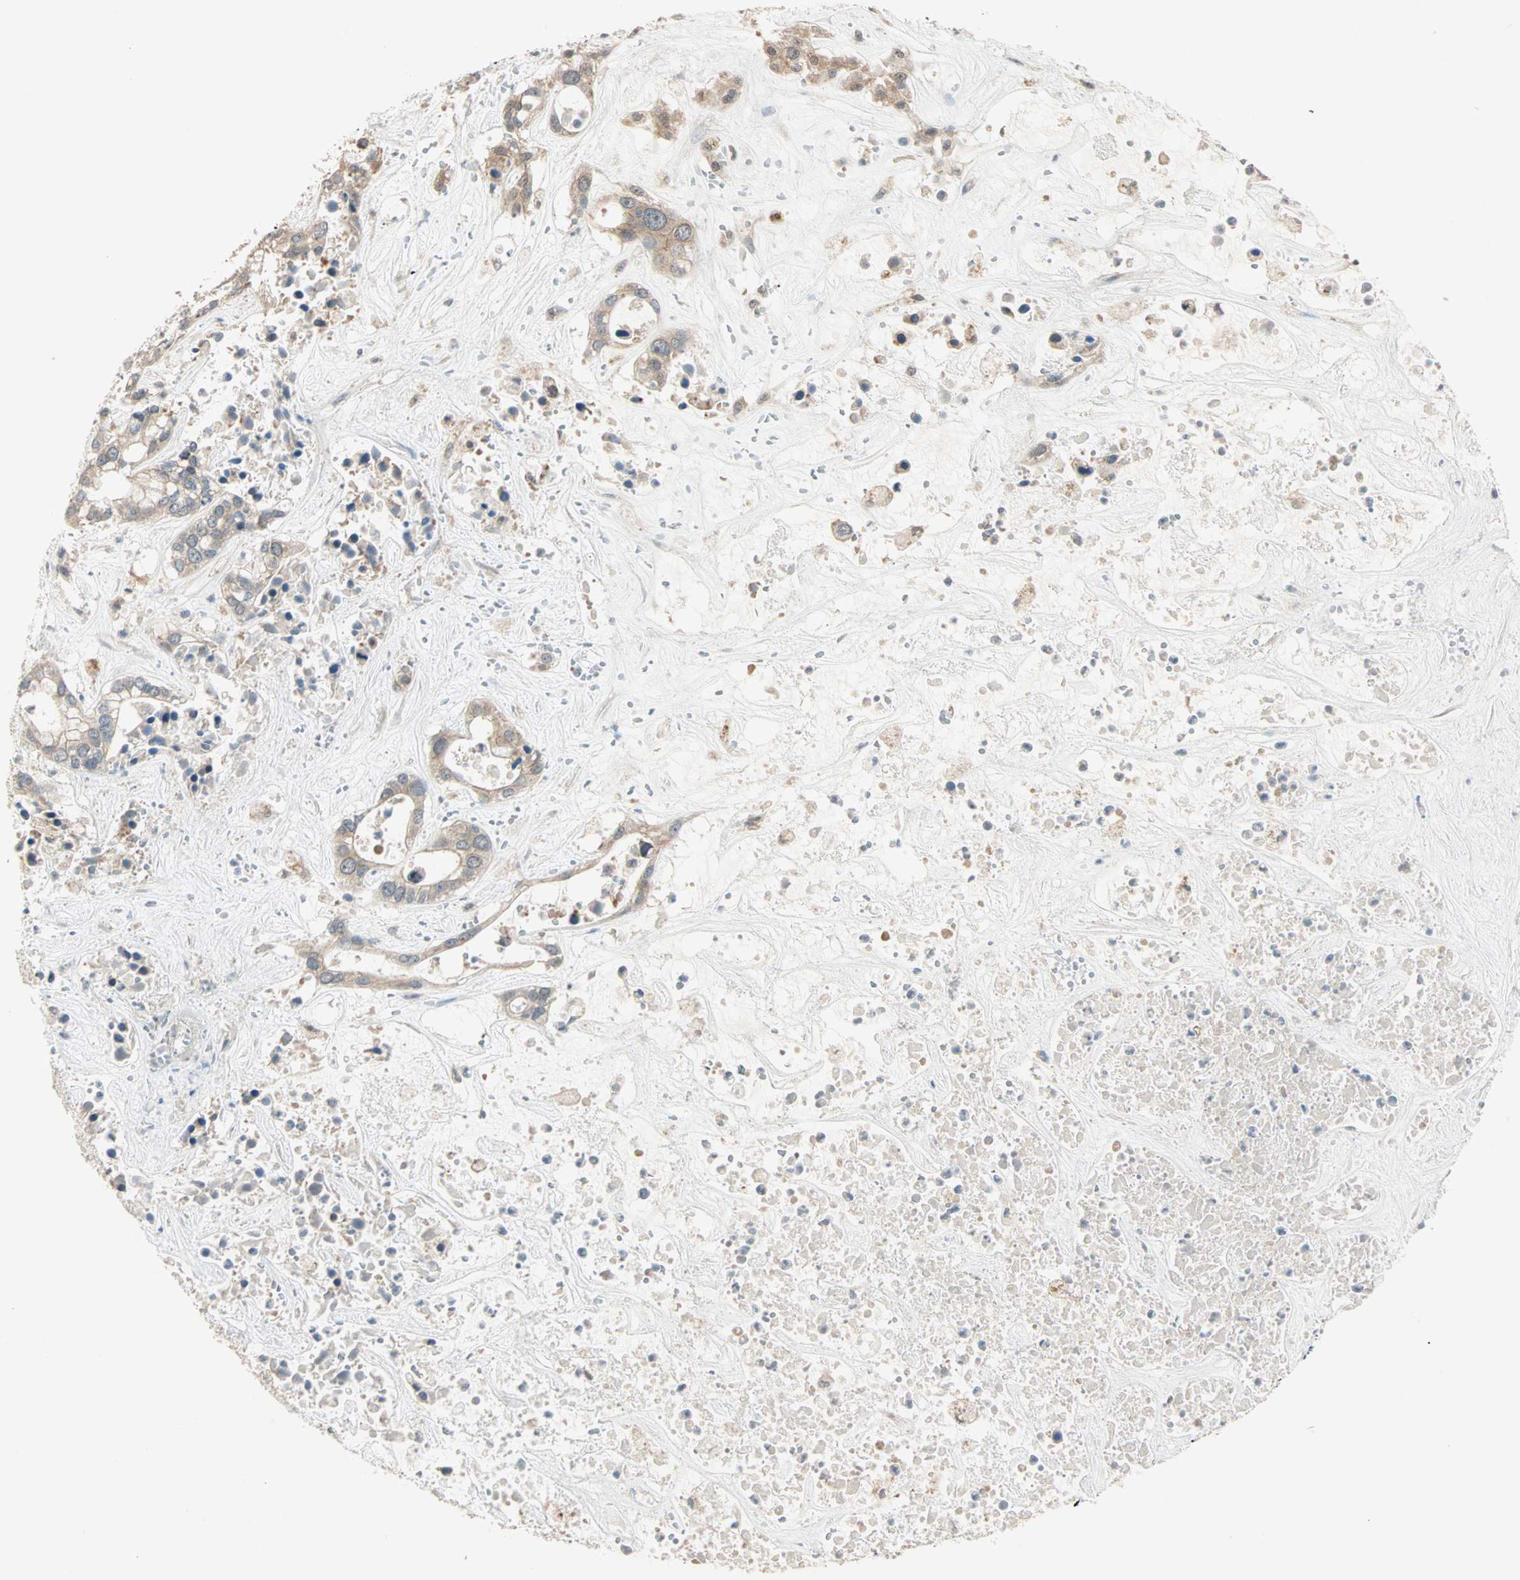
{"staining": {"intensity": "moderate", "quantity": ">75%", "location": "cytoplasmic/membranous"}, "tissue": "liver cancer", "cell_type": "Tumor cells", "image_type": "cancer", "snomed": [{"axis": "morphology", "description": "Cholangiocarcinoma"}, {"axis": "topography", "description": "Liver"}], "caption": "Immunohistochemical staining of human liver cancer (cholangiocarcinoma) reveals medium levels of moderate cytoplasmic/membranous protein expression in approximately >75% of tumor cells.", "gene": "TTF2", "patient": {"sex": "female", "age": 65}}